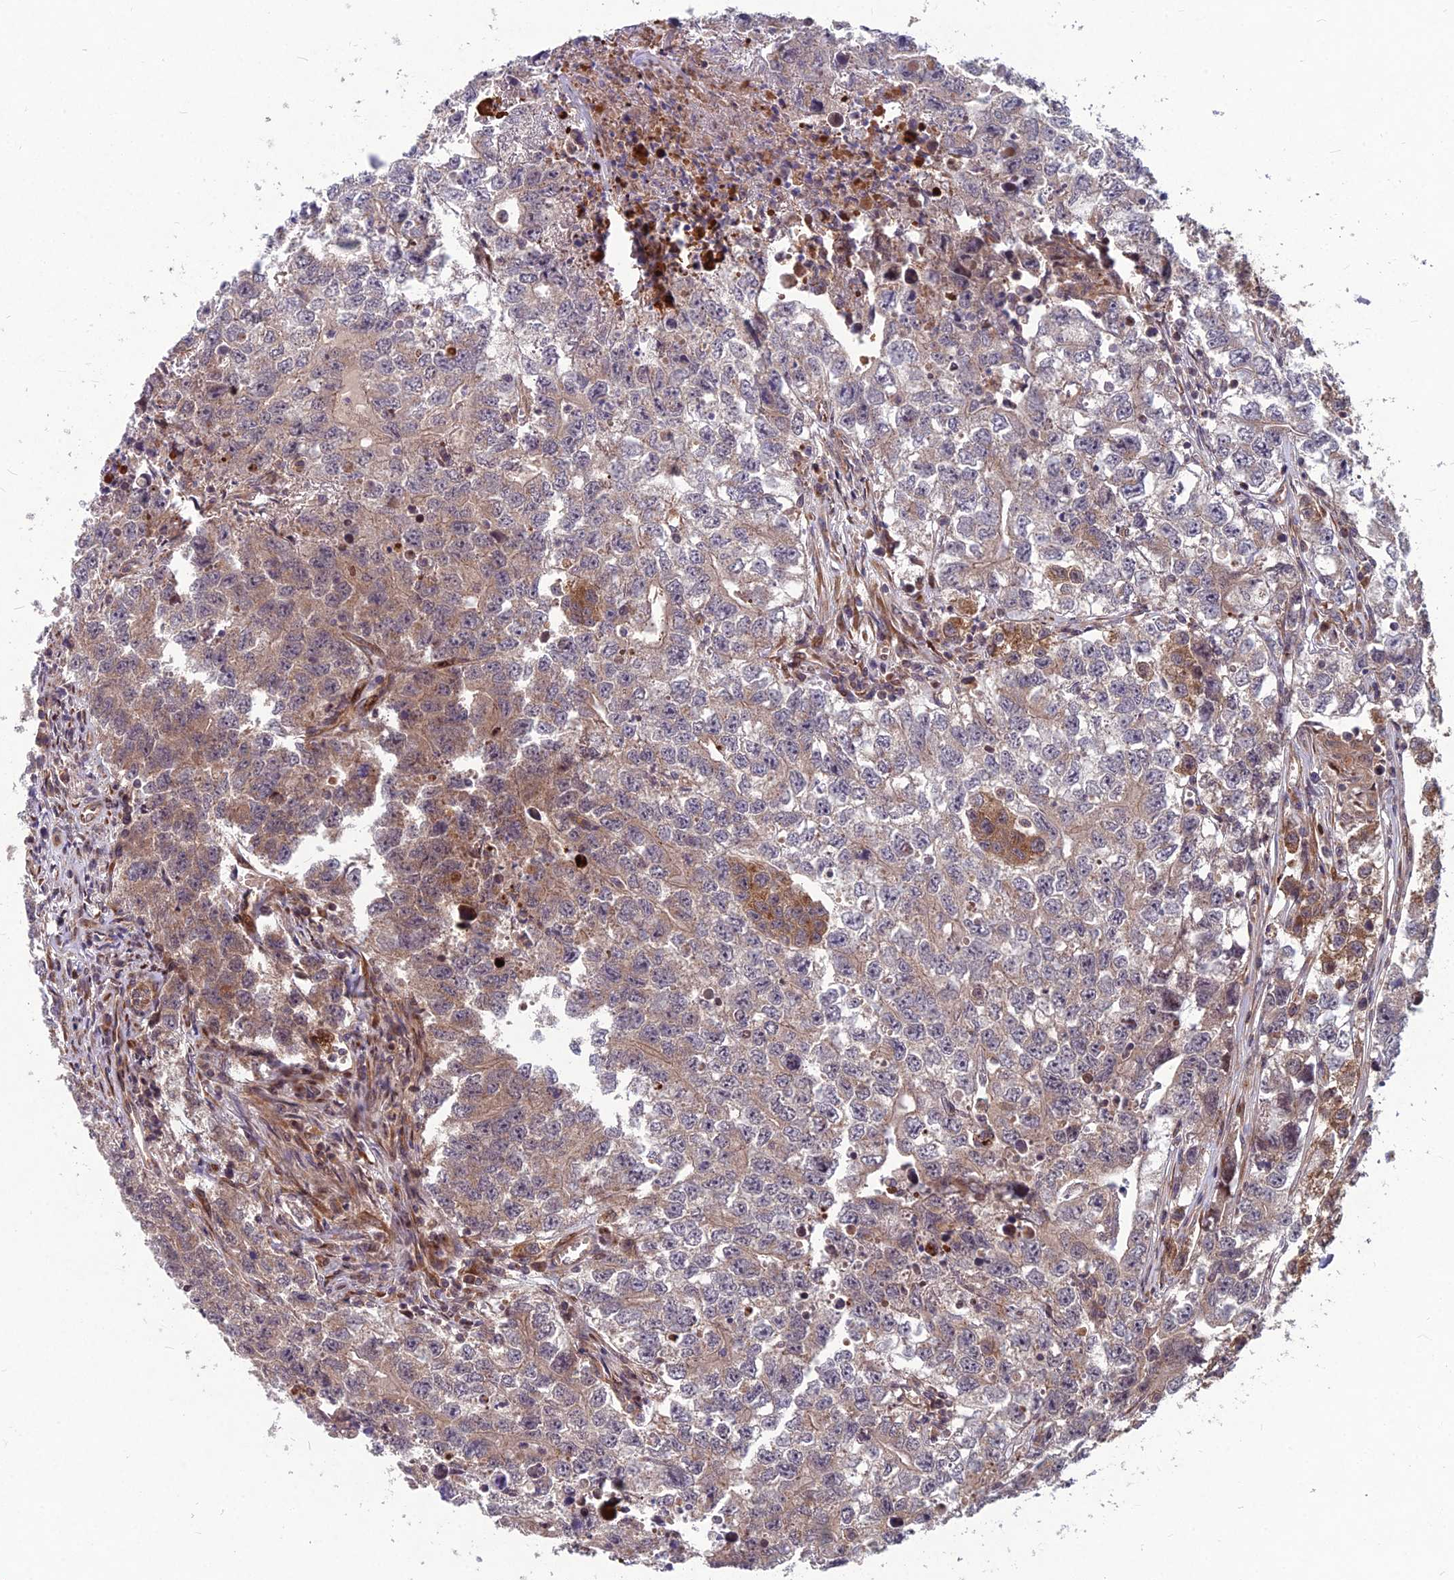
{"staining": {"intensity": "moderate", "quantity": "<25%", "location": "cytoplasmic/membranous"}, "tissue": "testis cancer", "cell_type": "Tumor cells", "image_type": "cancer", "snomed": [{"axis": "morphology", "description": "Seminoma, NOS"}, {"axis": "morphology", "description": "Carcinoma, Embryonal, NOS"}, {"axis": "topography", "description": "Testis"}], "caption": "Protein analysis of testis seminoma tissue exhibits moderate cytoplasmic/membranous positivity in approximately <25% of tumor cells.", "gene": "MFSD8", "patient": {"sex": "male", "age": 43}}